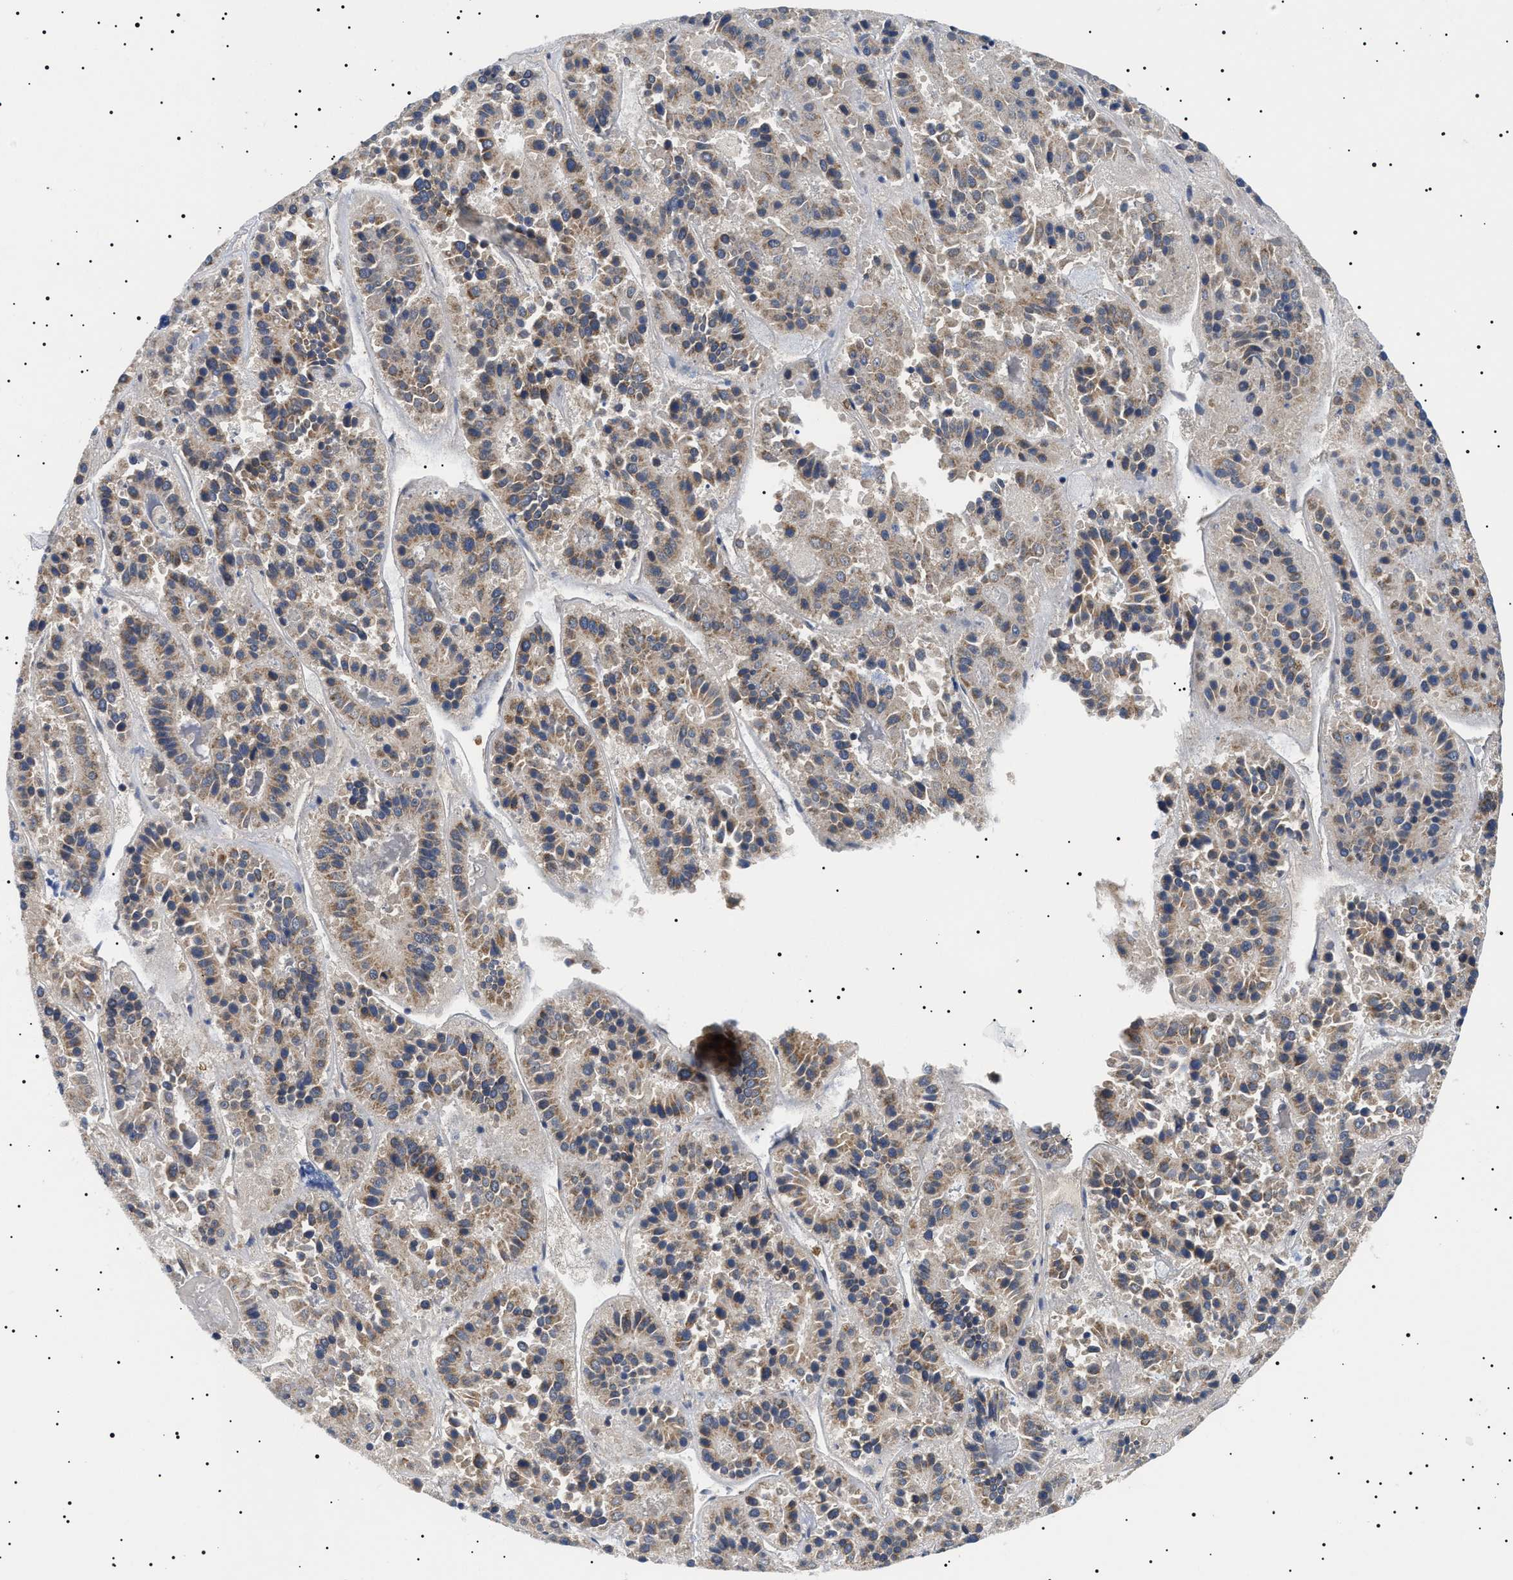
{"staining": {"intensity": "moderate", "quantity": ">75%", "location": "cytoplasmic/membranous"}, "tissue": "pancreatic cancer", "cell_type": "Tumor cells", "image_type": "cancer", "snomed": [{"axis": "morphology", "description": "Adenocarcinoma, NOS"}, {"axis": "topography", "description": "Pancreas"}], "caption": "Pancreatic cancer tissue shows moderate cytoplasmic/membranous expression in approximately >75% of tumor cells, visualized by immunohistochemistry. (Stains: DAB in brown, nuclei in blue, Microscopy: brightfield microscopy at high magnification).", "gene": "CHRDL2", "patient": {"sex": "male", "age": 50}}